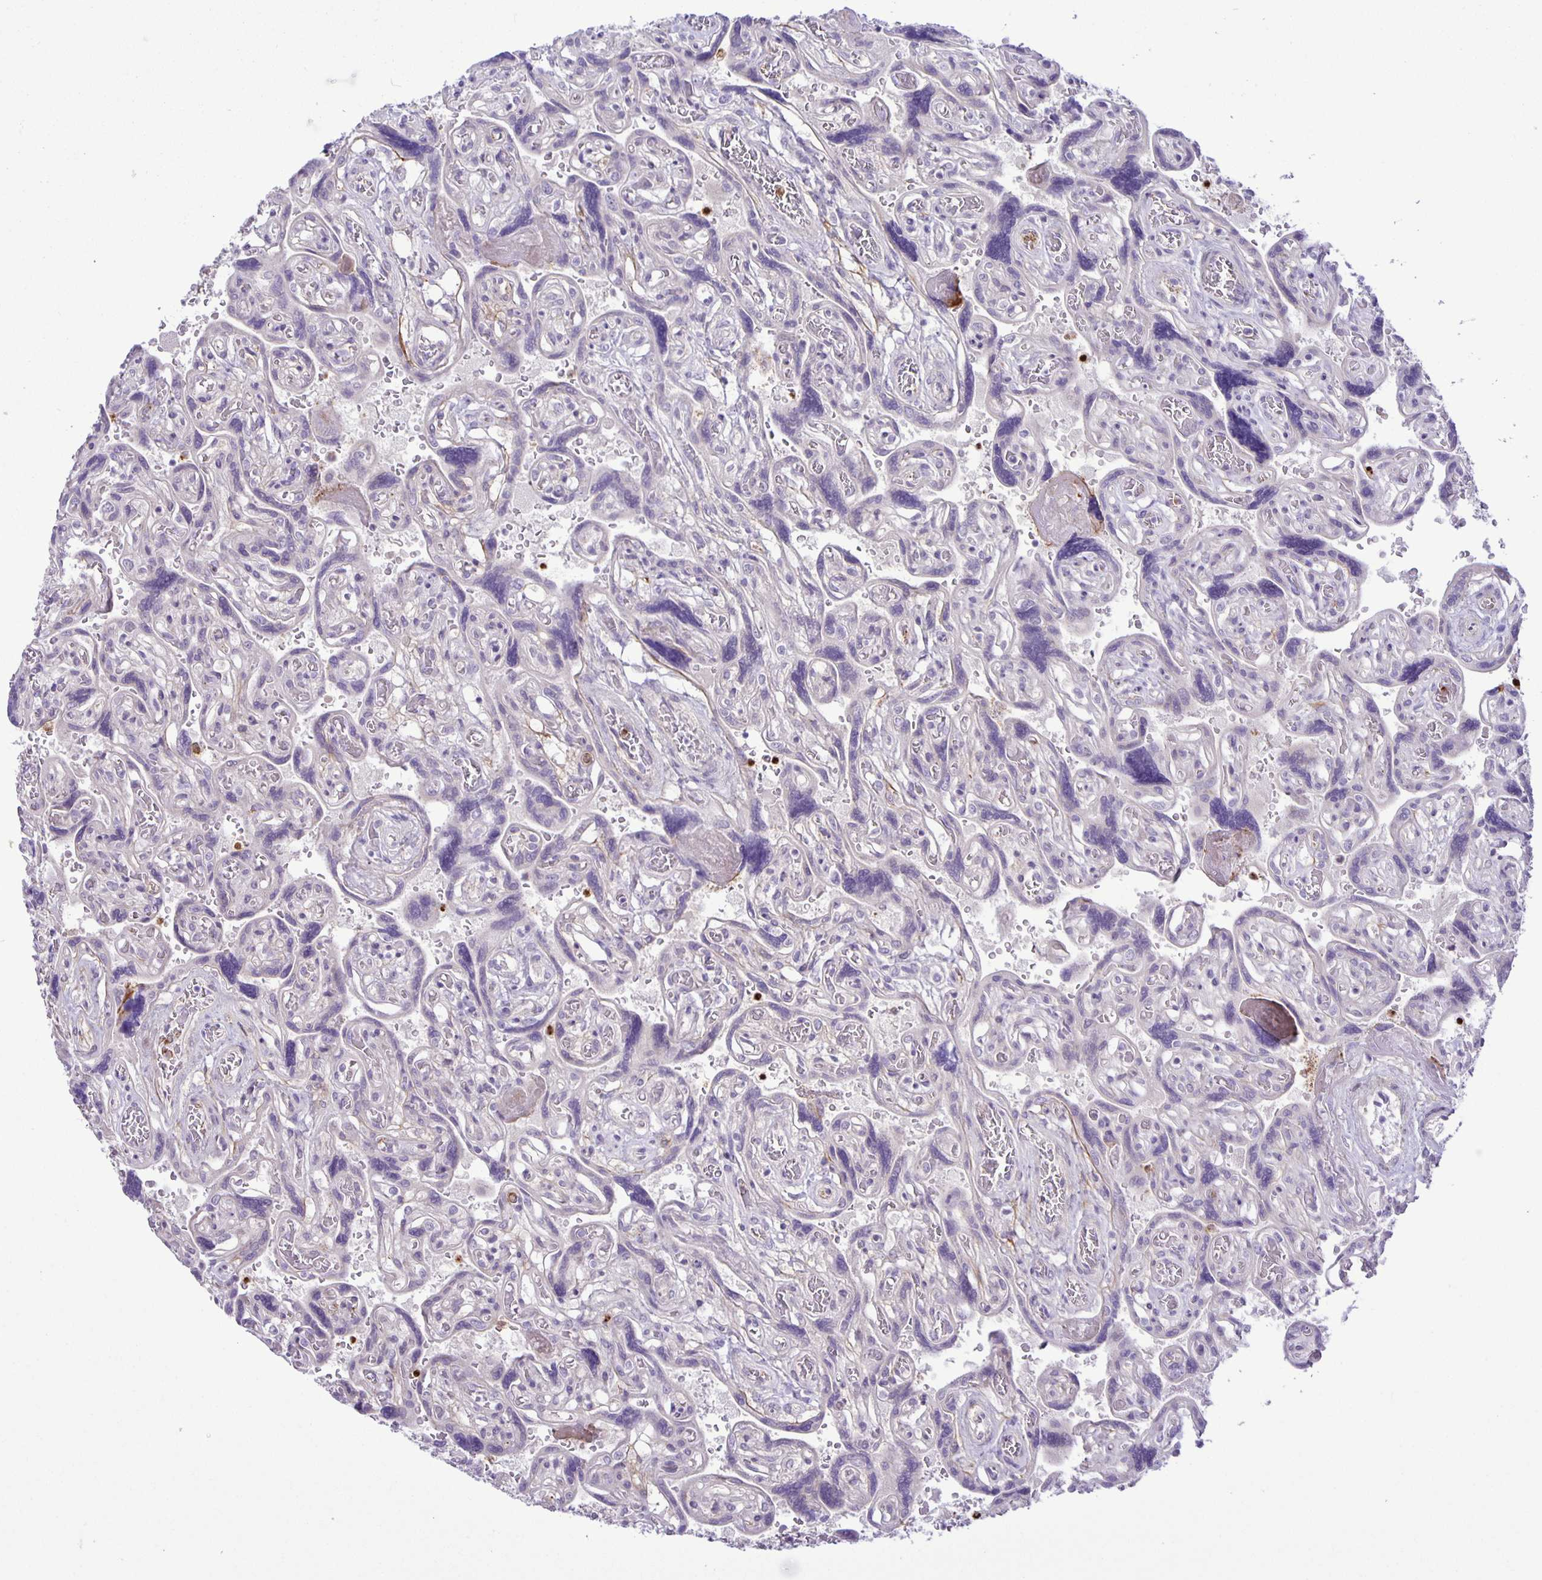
{"staining": {"intensity": "negative", "quantity": "none", "location": "none"}, "tissue": "placenta", "cell_type": "Decidual cells", "image_type": "normal", "snomed": [{"axis": "morphology", "description": "Normal tissue, NOS"}, {"axis": "topography", "description": "Placenta"}], "caption": "Placenta stained for a protein using immunohistochemistry shows no positivity decidual cells.", "gene": "ADCK1", "patient": {"sex": "female", "age": 32}}